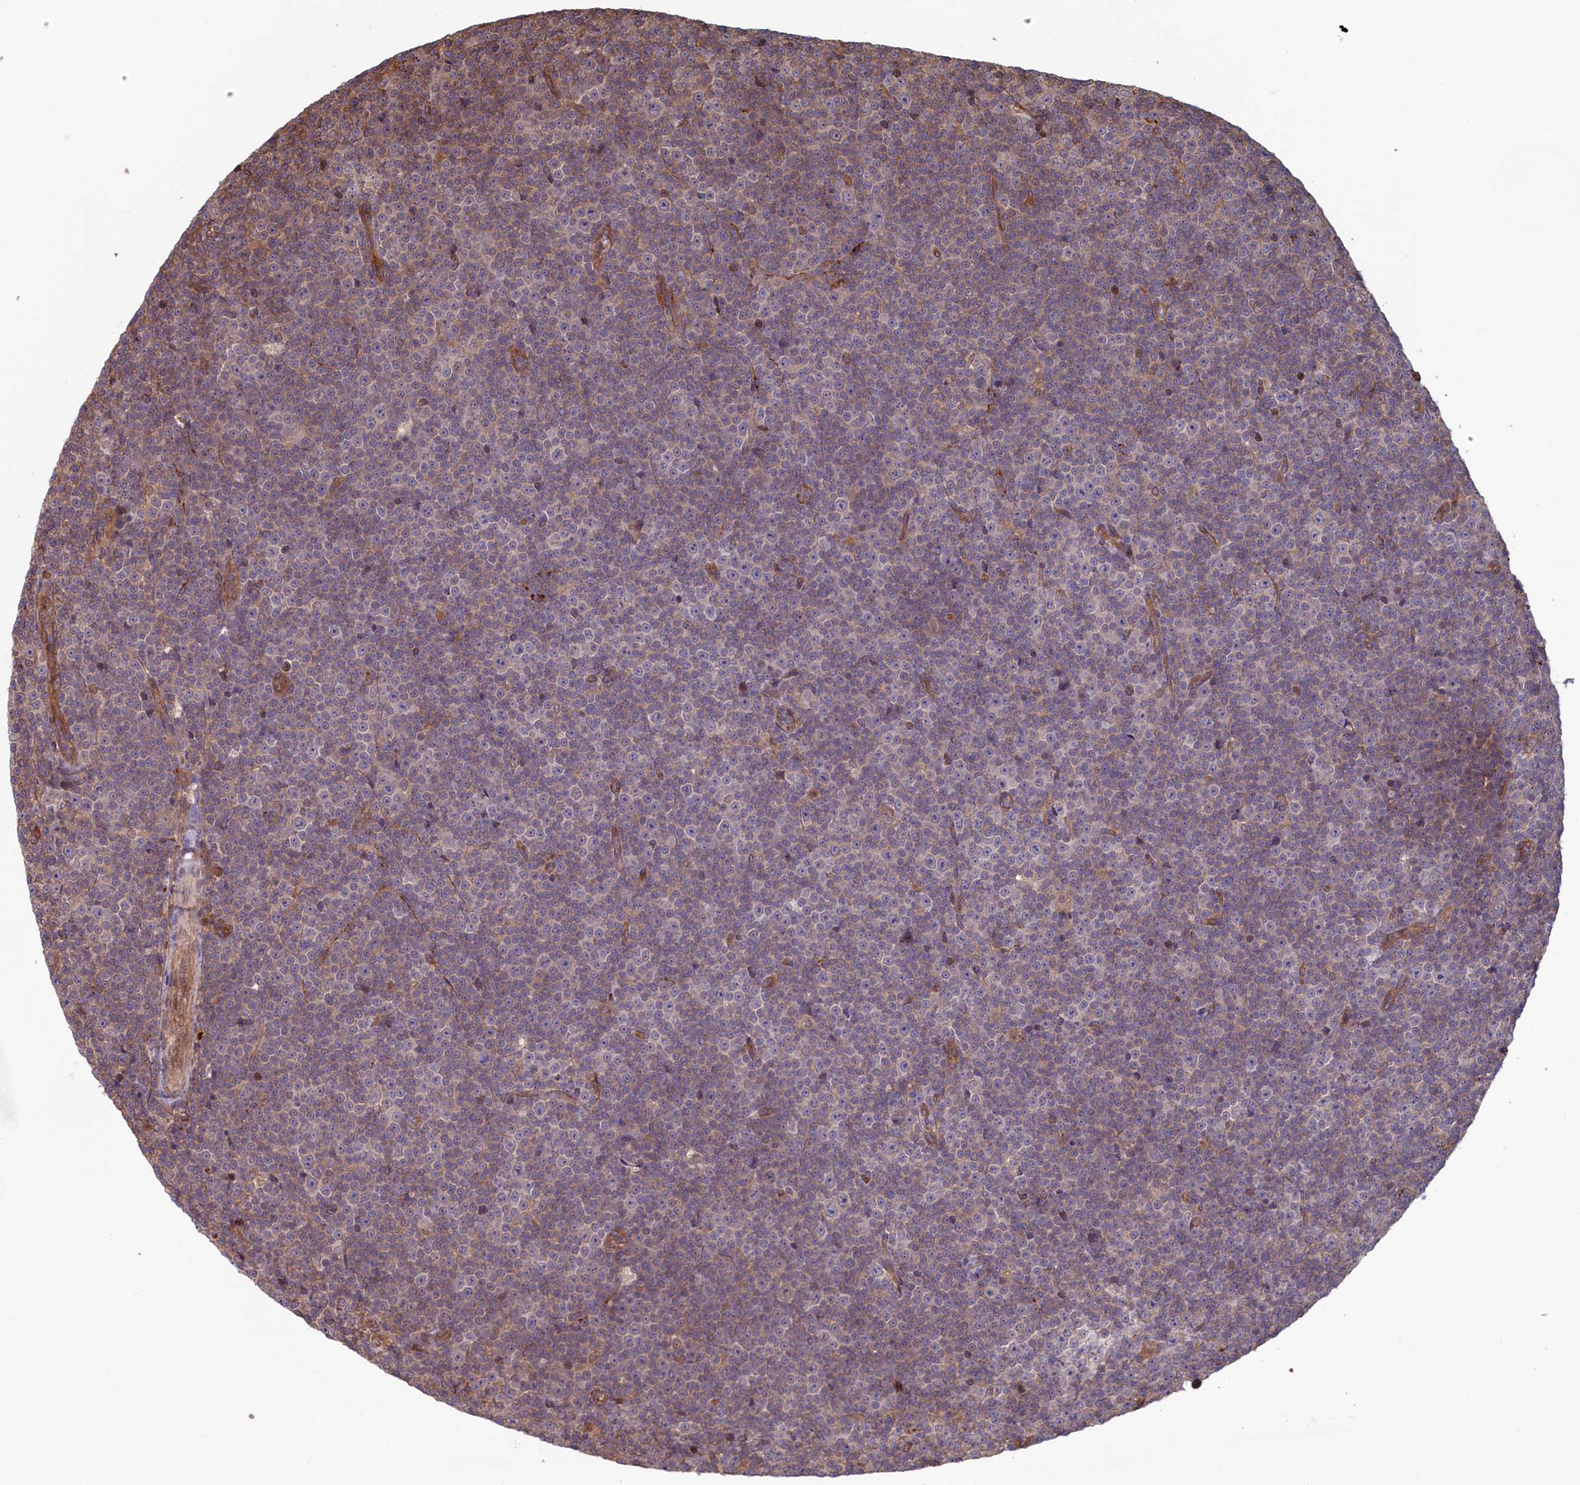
{"staining": {"intensity": "negative", "quantity": "none", "location": "none"}, "tissue": "lymphoma", "cell_type": "Tumor cells", "image_type": "cancer", "snomed": [{"axis": "morphology", "description": "Malignant lymphoma, non-Hodgkin's type, Low grade"}, {"axis": "topography", "description": "Lymph node"}], "caption": "The image displays no significant expression in tumor cells of lymphoma. (DAB immunohistochemistry (IHC), high magnification).", "gene": "RILPL1", "patient": {"sex": "female", "age": 67}}